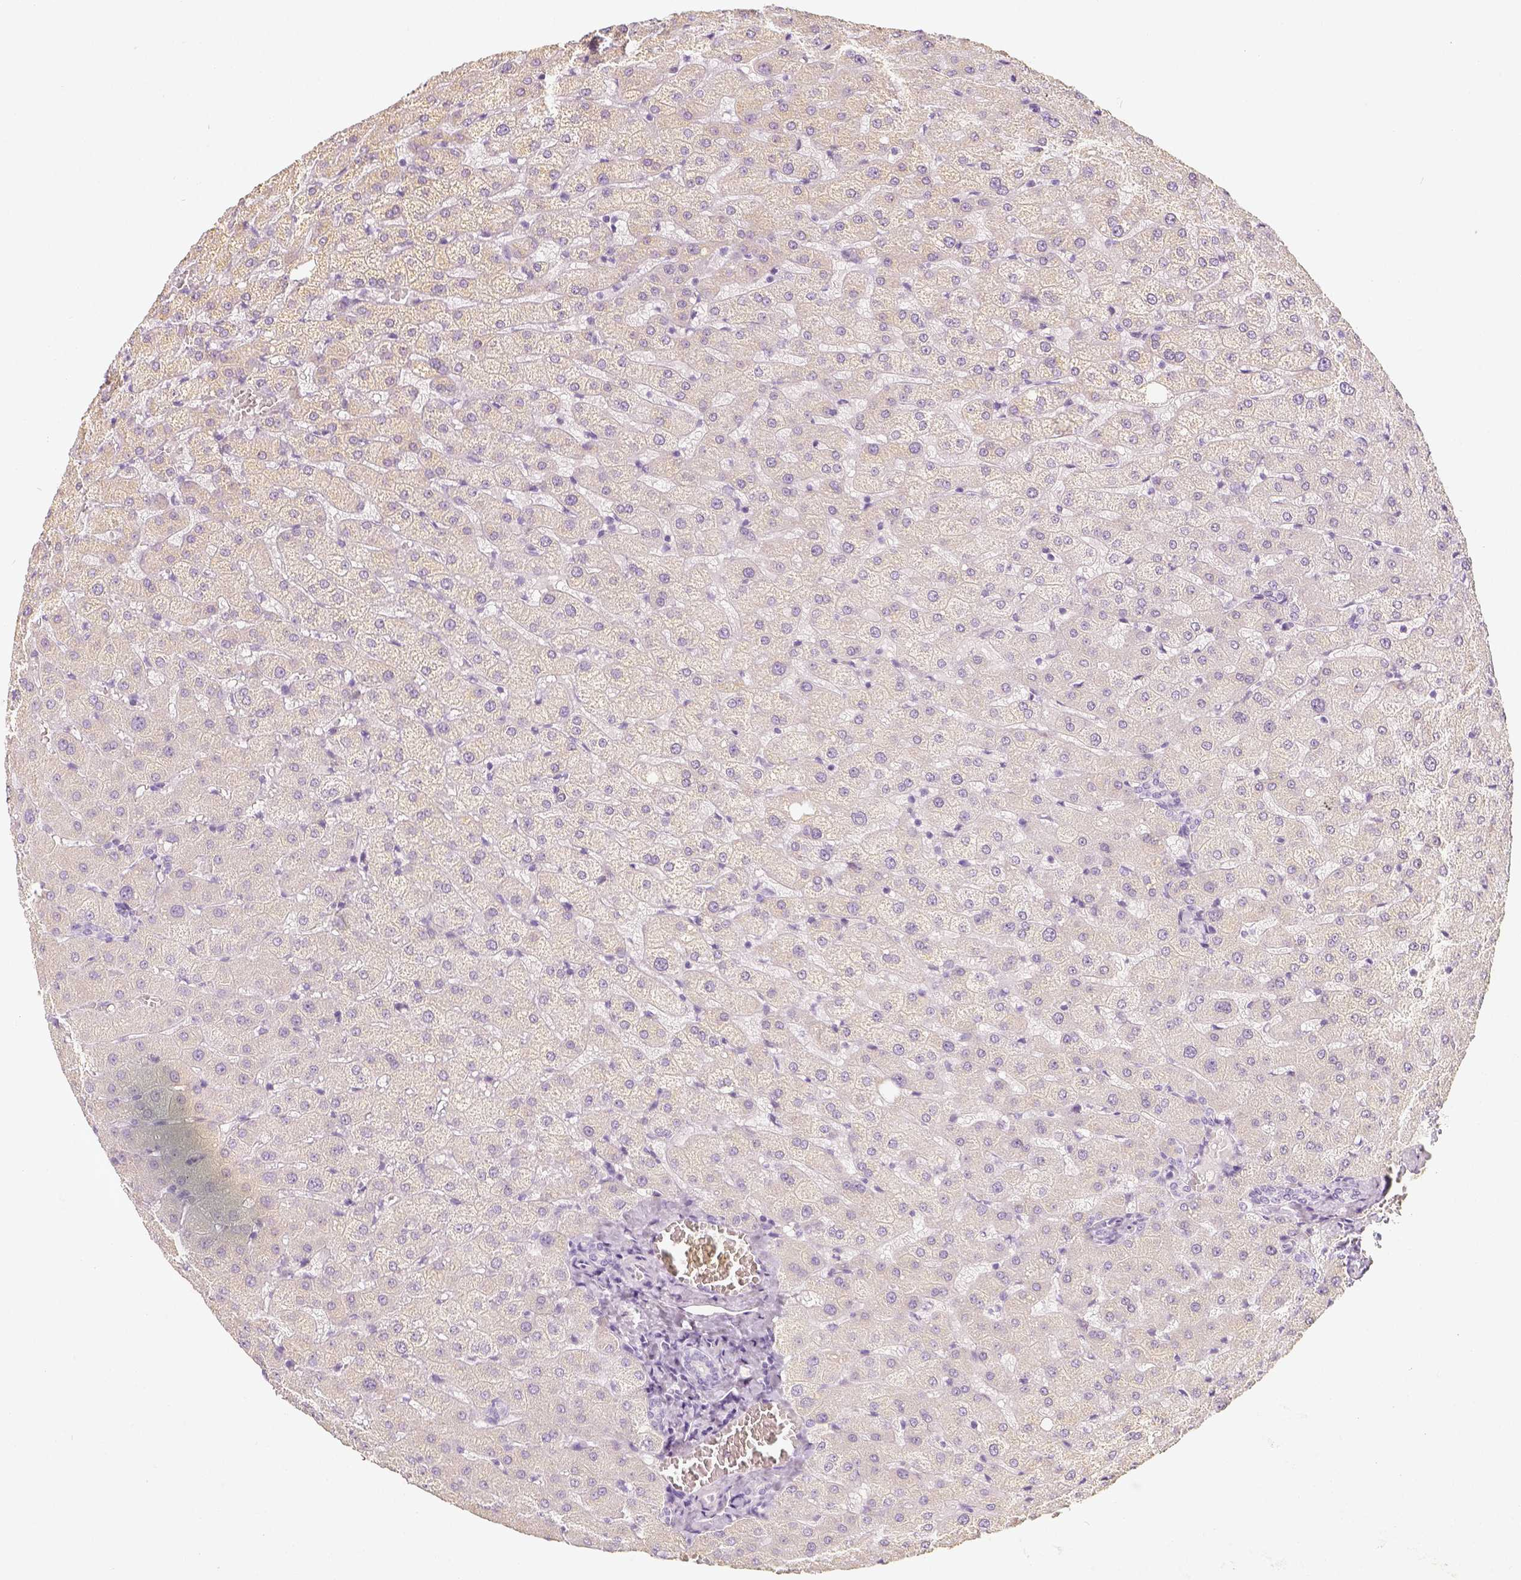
{"staining": {"intensity": "negative", "quantity": "none", "location": "none"}, "tissue": "liver", "cell_type": "Cholangiocytes", "image_type": "normal", "snomed": [{"axis": "morphology", "description": "Normal tissue, NOS"}, {"axis": "topography", "description": "Liver"}], "caption": "Immunohistochemistry of benign human liver exhibits no staining in cholangiocytes.", "gene": "NECAB2", "patient": {"sex": "female", "age": 50}}